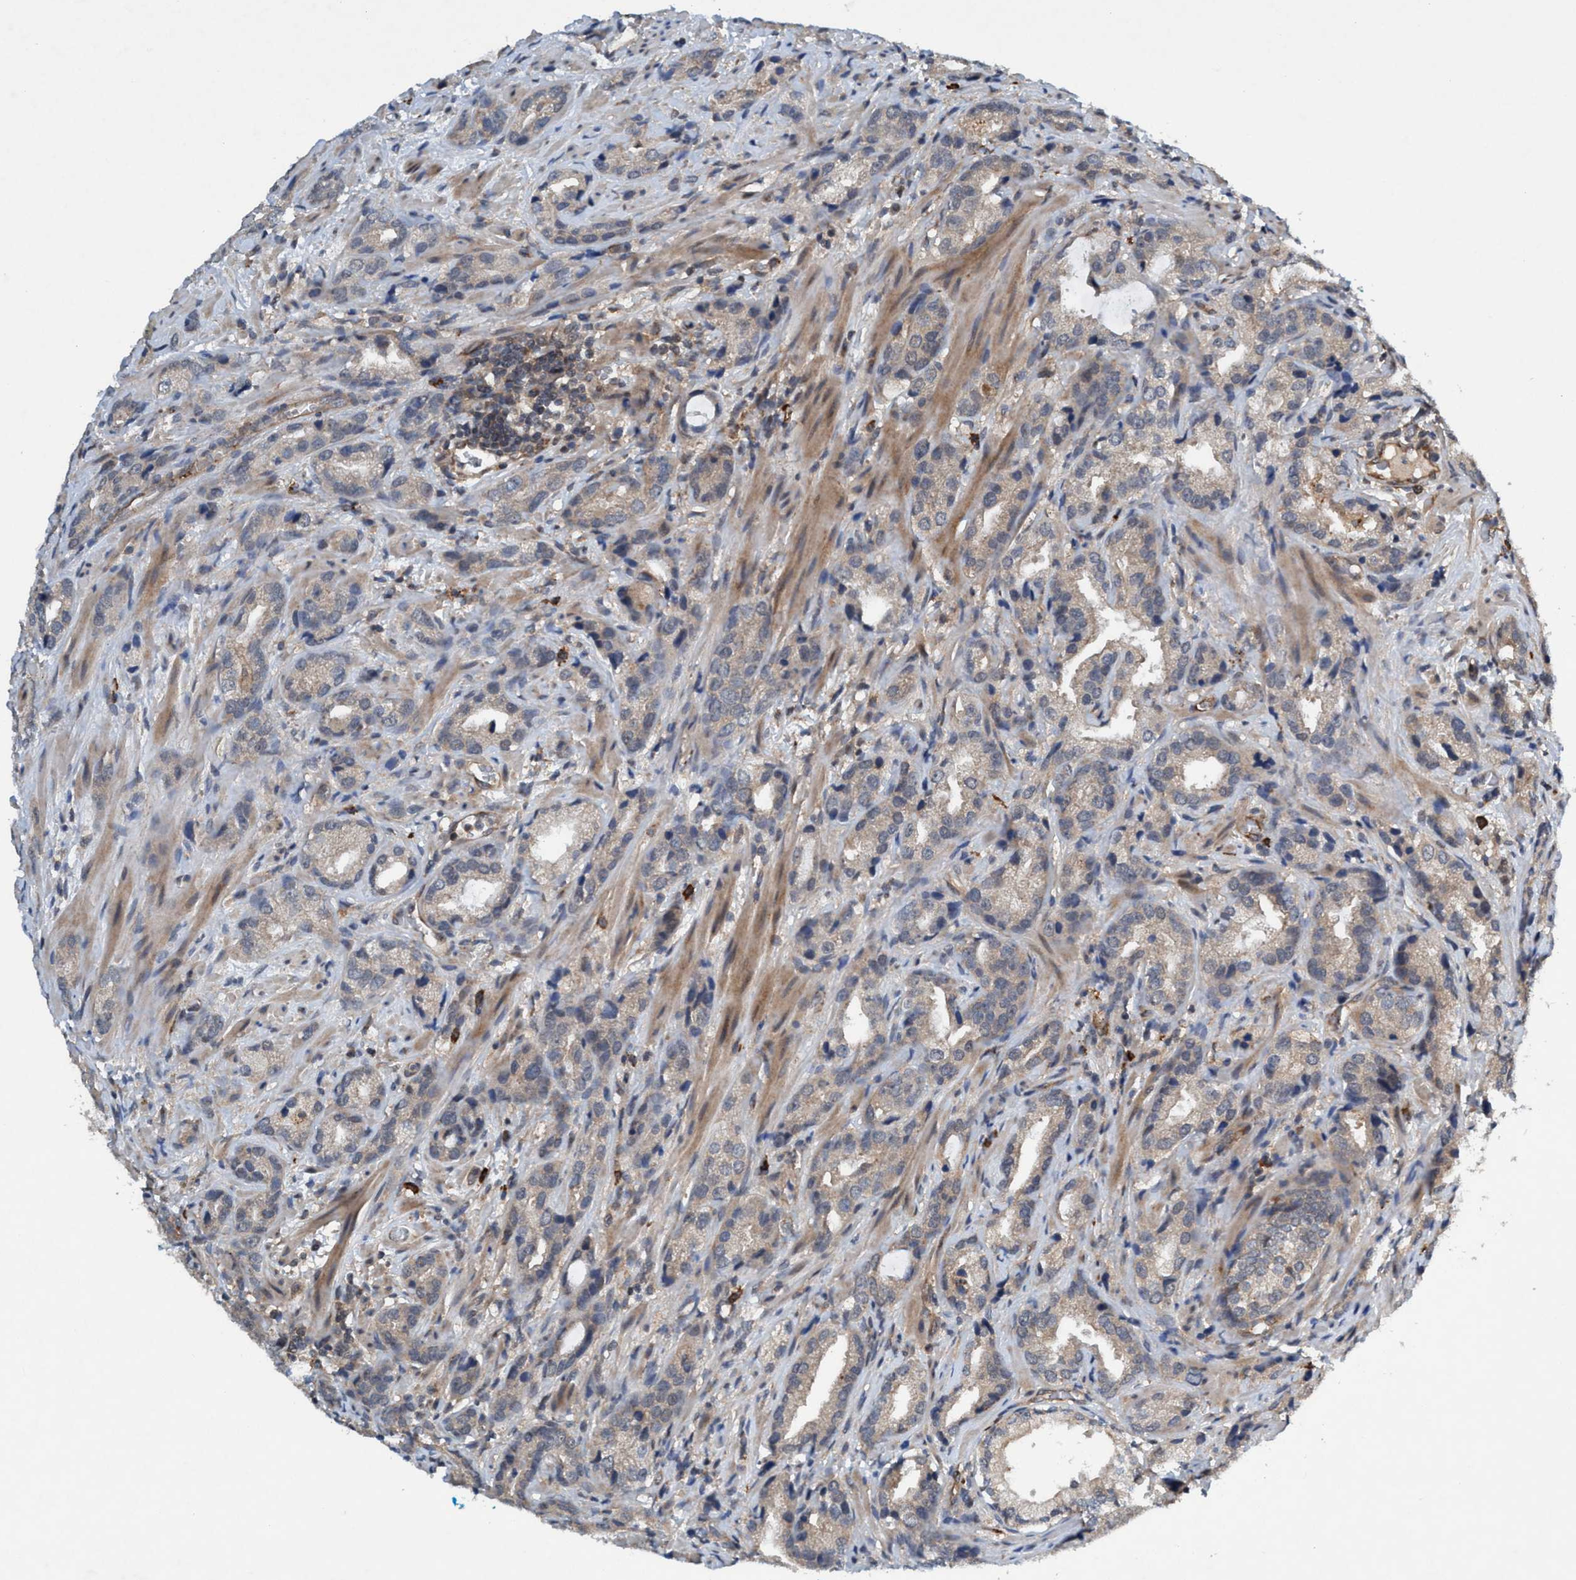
{"staining": {"intensity": "weak", "quantity": ">75%", "location": "cytoplasmic/membranous"}, "tissue": "prostate cancer", "cell_type": "Tumor cells", "image_type": "cancer", "snomed": [{"axis": "morphology", "description": "Adenocarcinoma, High grade"}, {"axis": "topography", "description": "Prostate"}], "caption": "Immunohistochemistry (IHC) histopathology image of neoplastic tissue: prostate cancer stained using immunohistochemistry (IHC) shows low levels of weak protein expression localized specifically in the cytoplasmic/membranous of tumor cells, appearing as a cytoplasmic/membranous brown color.", "gene": "TRIM65", "patient": {"sex": "male", "age": 63}}